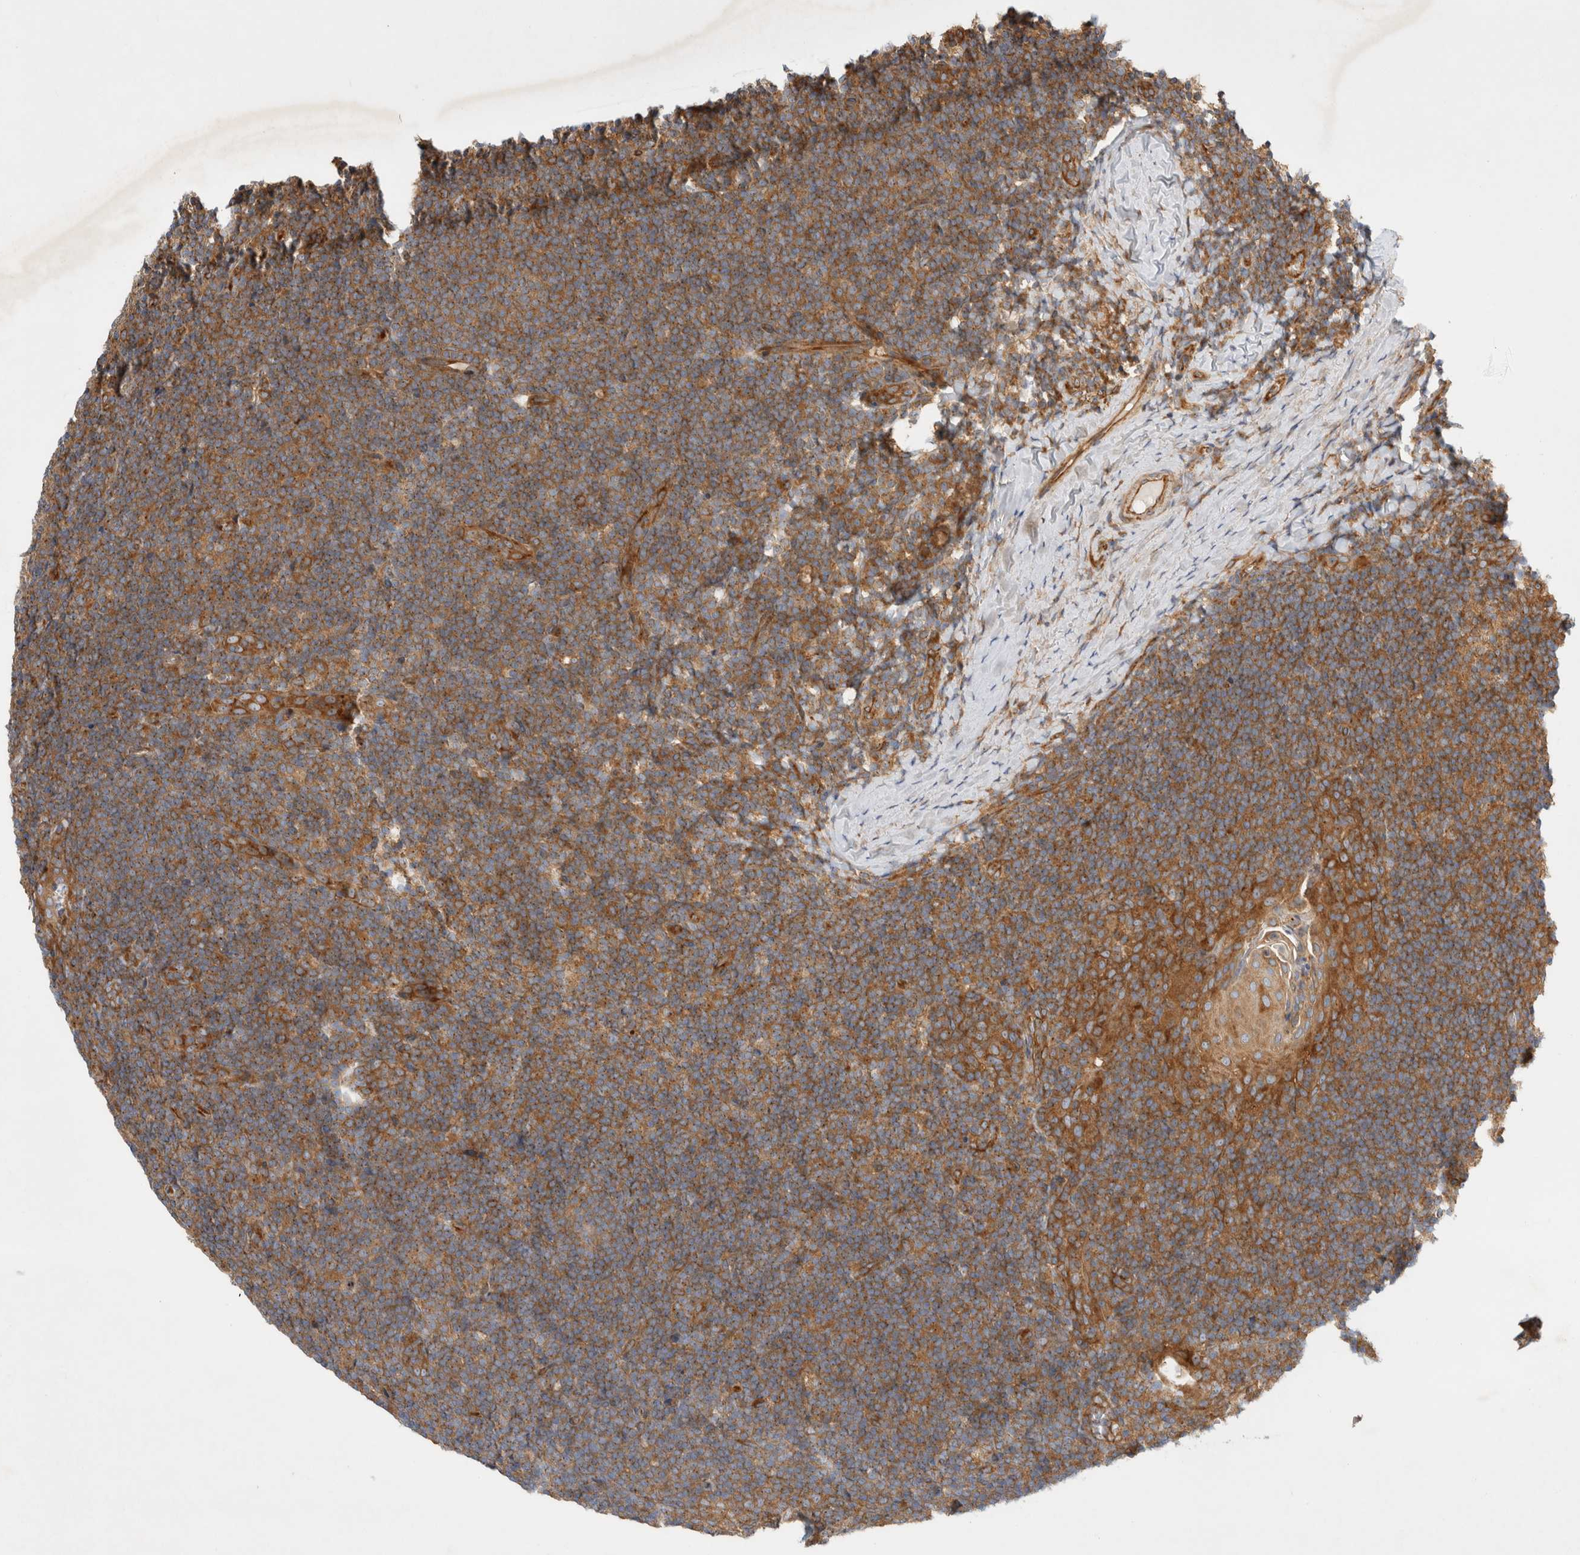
{"staining": {"intensity": "moderate", "quantity": ">75%", "location": "cytoplasmic/membranous"}, "tissue": "tonsil", "cell_type": "Germinal center cells", "image_type": "normal", "snomed": [{"axis": "morphology", "description": "Normal tissue, NOS"}, {"axis": "topography", "description": "Tonsil"}], "caption": "Approximately >75% of germinal center cells in normal tonsil exhibit moderate cytoplasmic/membranous protein expression as visualized by brown immunohistochemical staining.", "gene": "GPR150", "patient": {"sex": "male", "age": 37}}